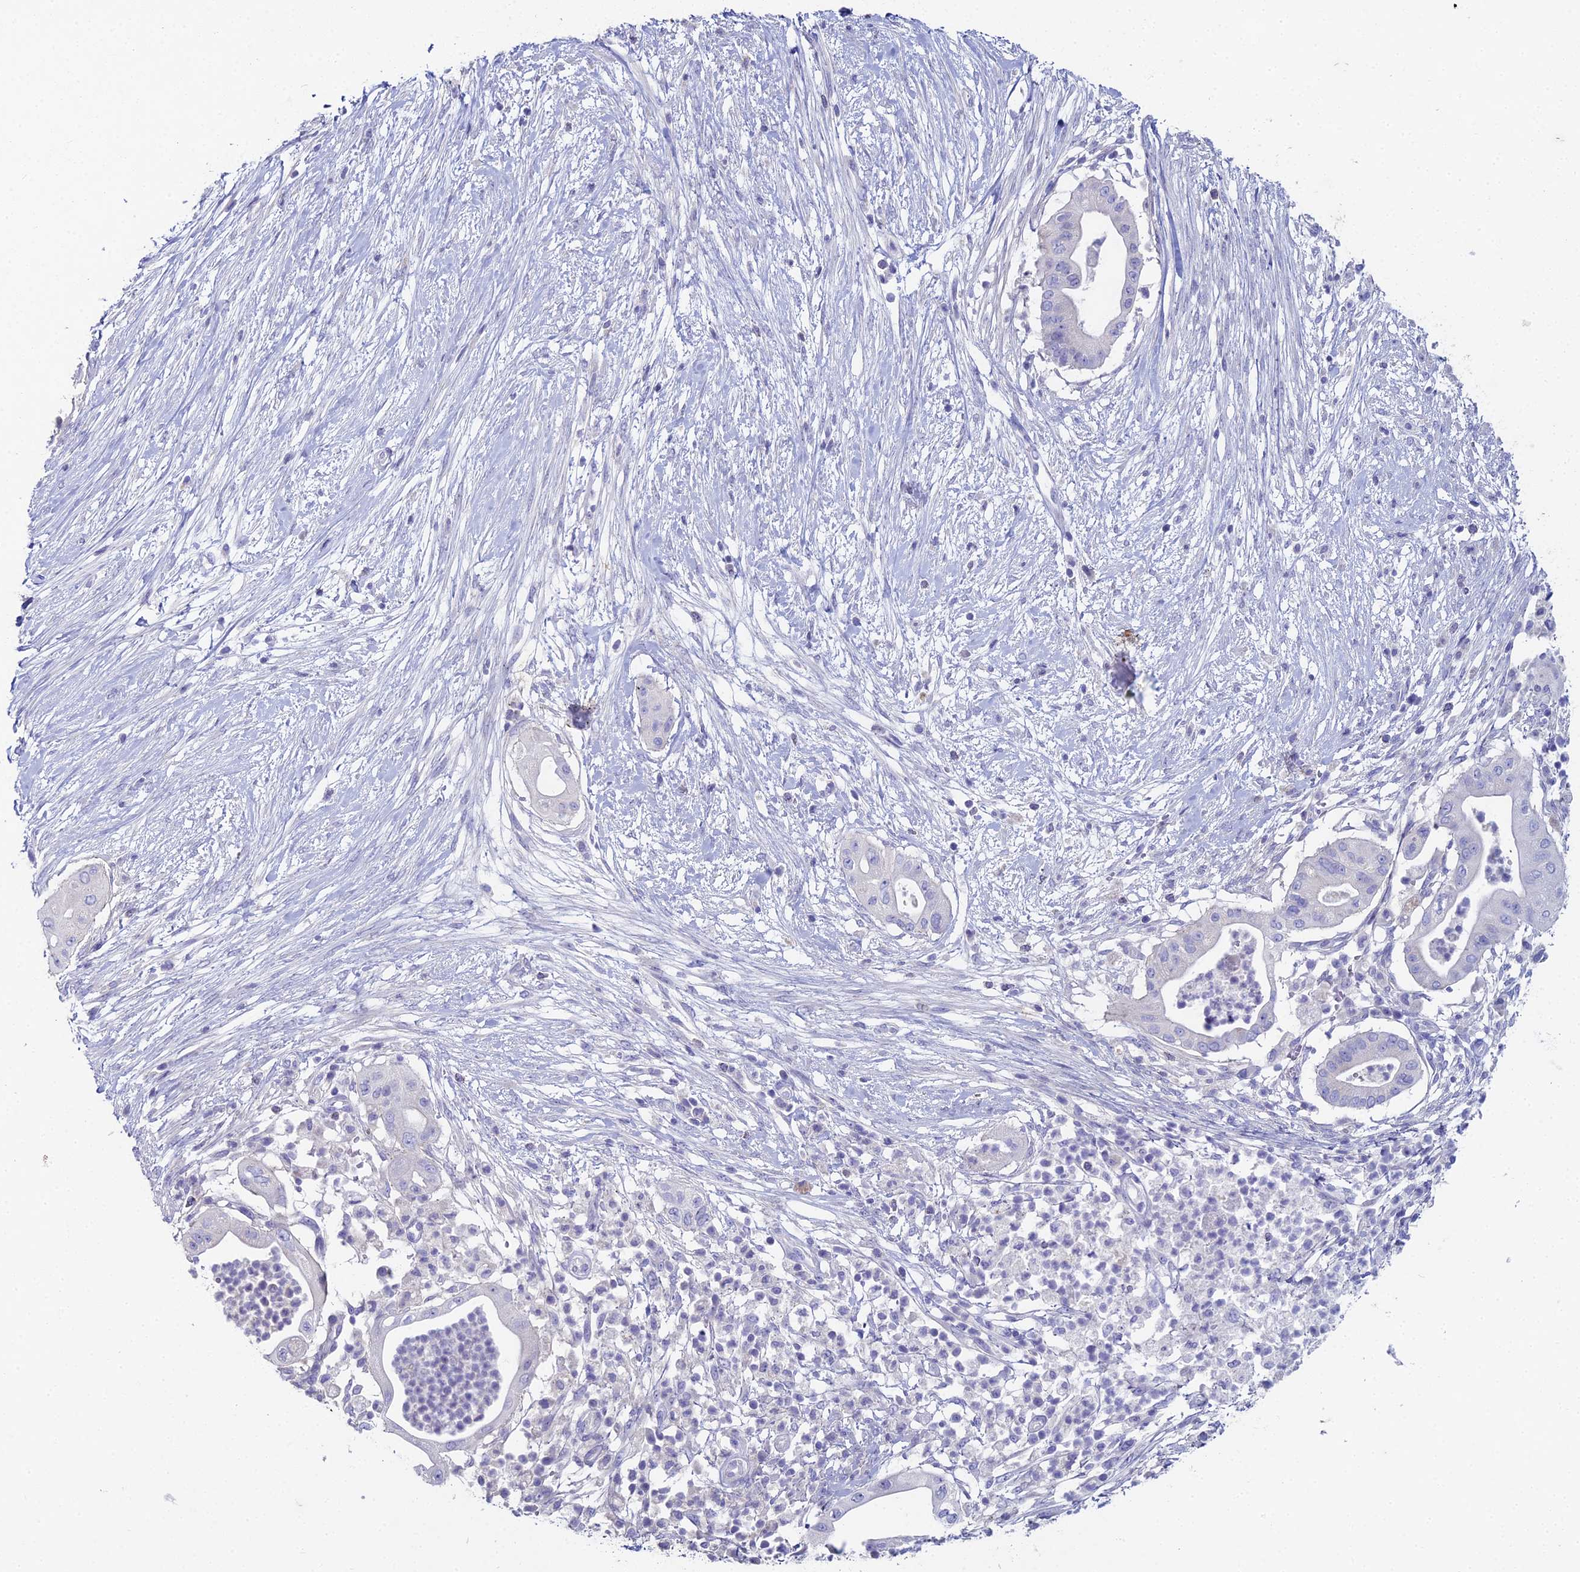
{"staining": {"intensity": "negative", "quantity": "none", "location": "none"}, "tissue": "pancreatic cancer", "cell_type": "Tumor cells", "image_type": "cancer", "snomed": [{"axis": "morphology", "description": "Adenocarcinoma, NOS"}, {"axis": "topography", "description": "Pancreas"}], "caption": "Tumor cells are negative for protein expression in human pancreatic cancer (adenocarcinoma).", "gene": "NCAM1", "patient": {"sex": "male", "age": 68}}